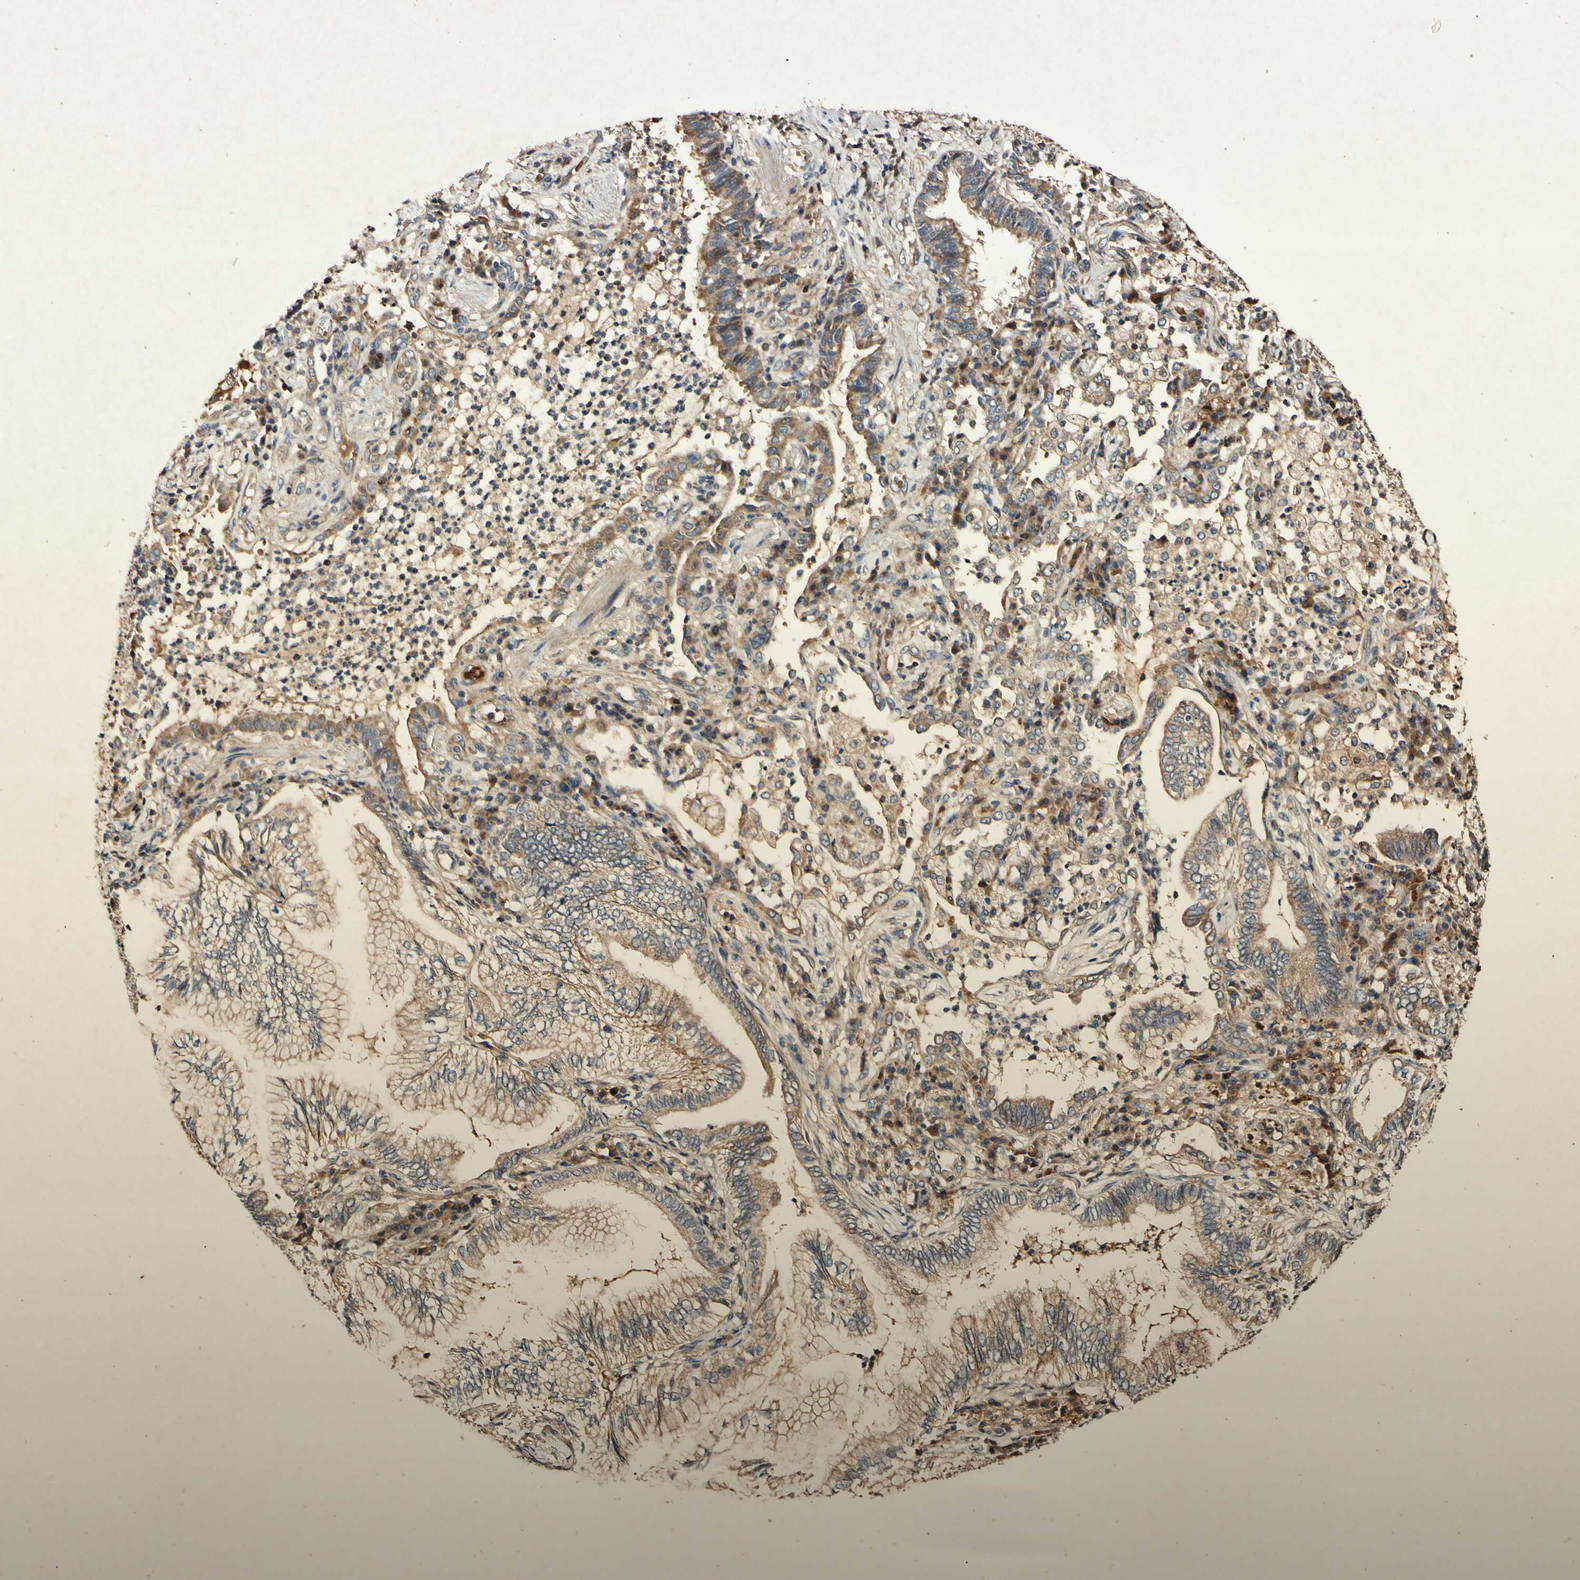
{"staining": {"intensity": "moderate", "quantity": ">75%", "location": "cytoplasmic/membranous"}, "tissue": "lung cancer", "cell_type": "Tumor cells", "image_type": "cancer", "snomed": [{"axis": "morphology", "description": "Normal tissue, NOS"}, {"axis": "morphology", "description": "Adenocarcinoma, NOS"}, {"axis": "topography", "description": "Bronchus"}, {"axis": "topography", "description": "Lung"}], "caption": "High-magnification brightfield microscopy of lung cancer stained with DAB (3,3'-diaminobenzidine) (brown) and counterstained with hematoxylin (blue). tumor cells exhibit moderate cytoplasmic/membranous staining is identified in approximately>75% of cells. The staining is performed using DAB (3,3'-diaminobenzidine) brown chromogen to label protein expression. The nuclei are counter-stained blue using hematoxylin.", "gene": "PLAT", "patient": {"sex": "female", "age": 70}}